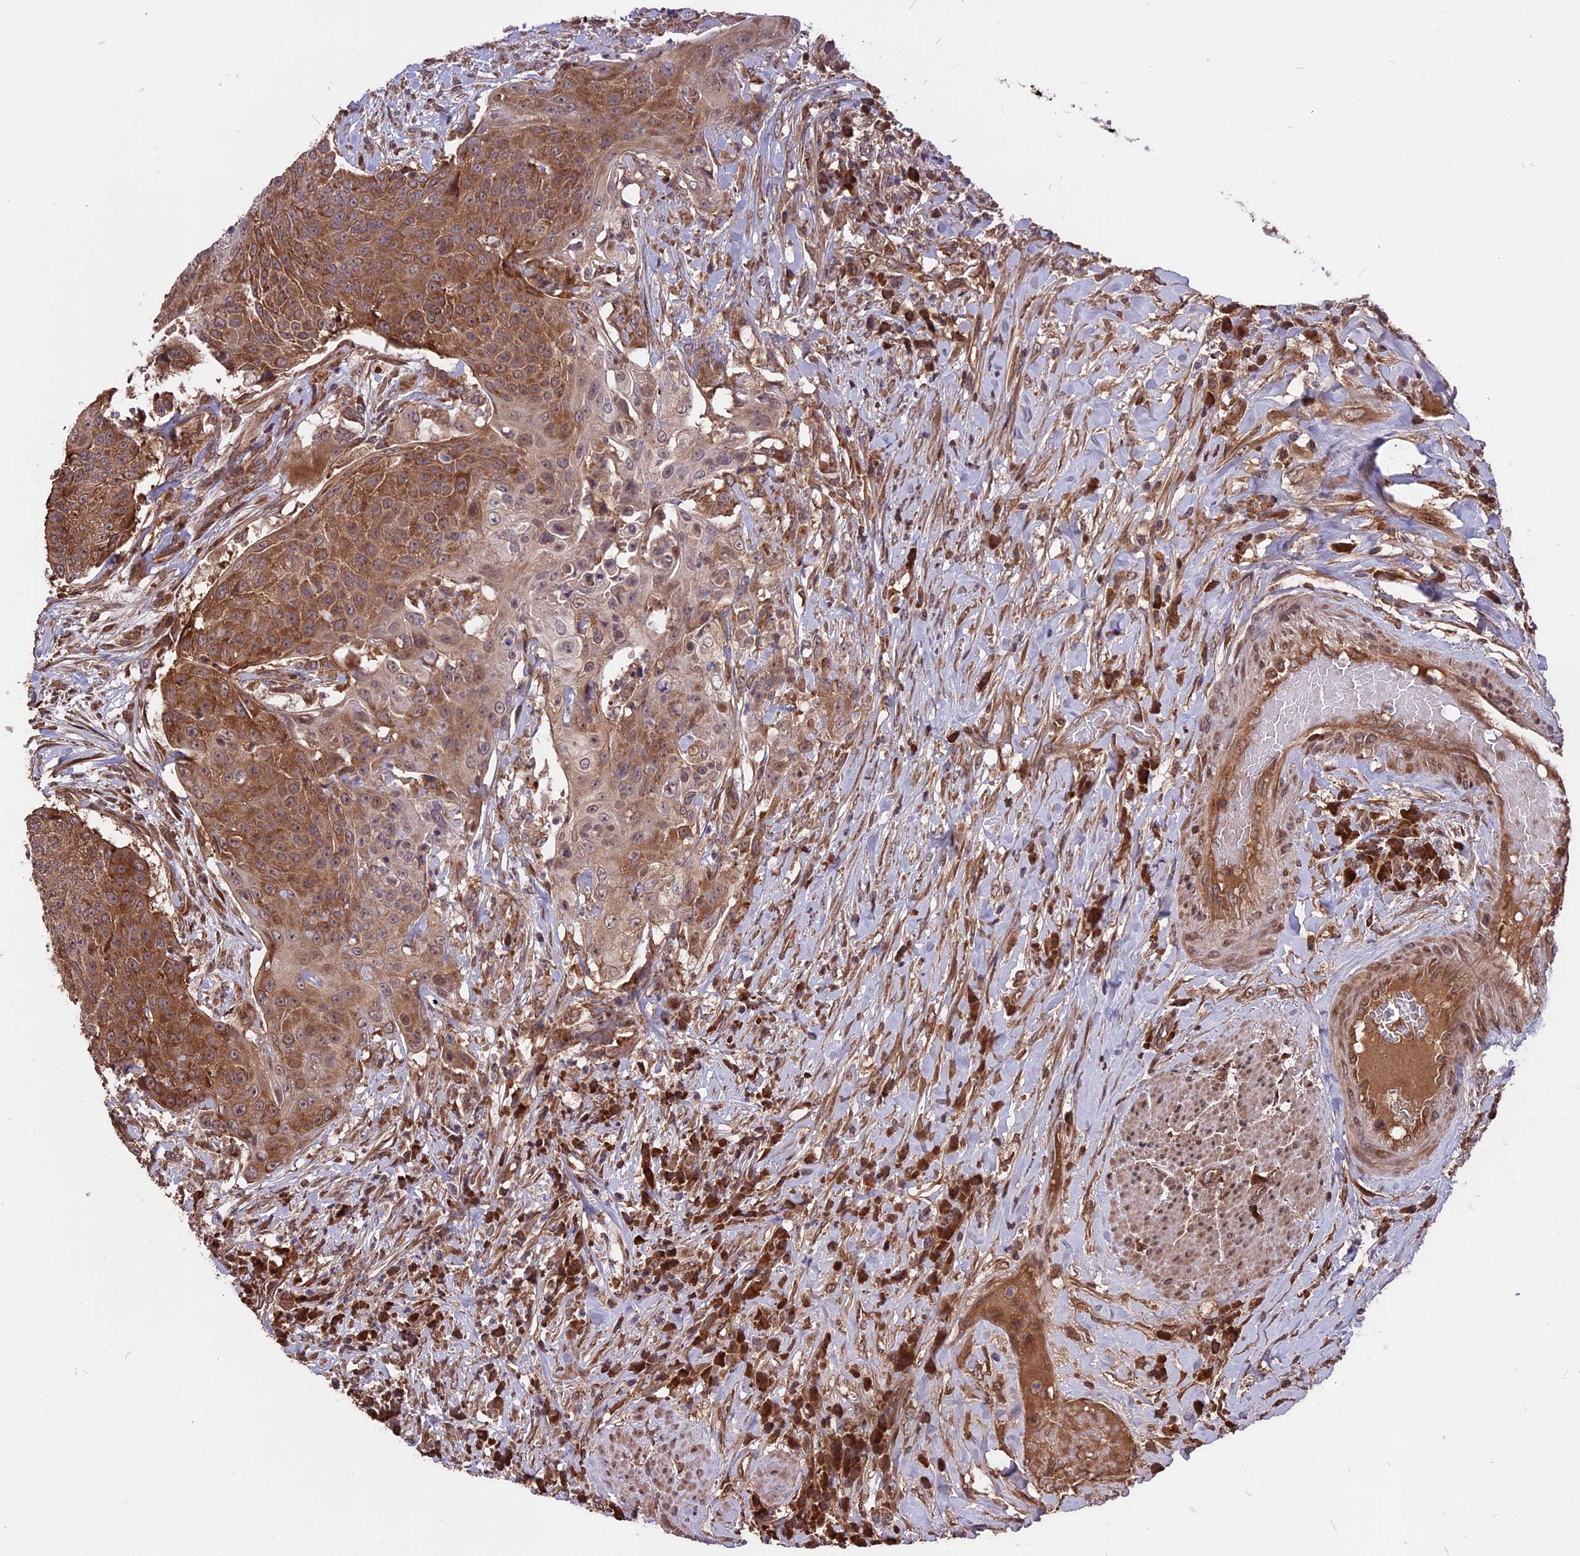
{"staining": {"intensity": "moderate", "quantity": ">75%", "location": "cytoplasmic/membranous"}, "tissue": "urothelial cancer", "cell_type": "Tumor cells", "image_type": "cancer", "snomed": [{"axis": "morphology", "description": "Urothelial carcinoma, High grade"}, {"axis": "topography", "description": "Urinary bladder"}], "caption": "Protein expression analysis of urothelial cancer displays moderate cytoplasmic/membranous expression in approximately >75% of tumor cells.", "gene": "ZNF598", "patient": {"sex": "female", "age": 63}}